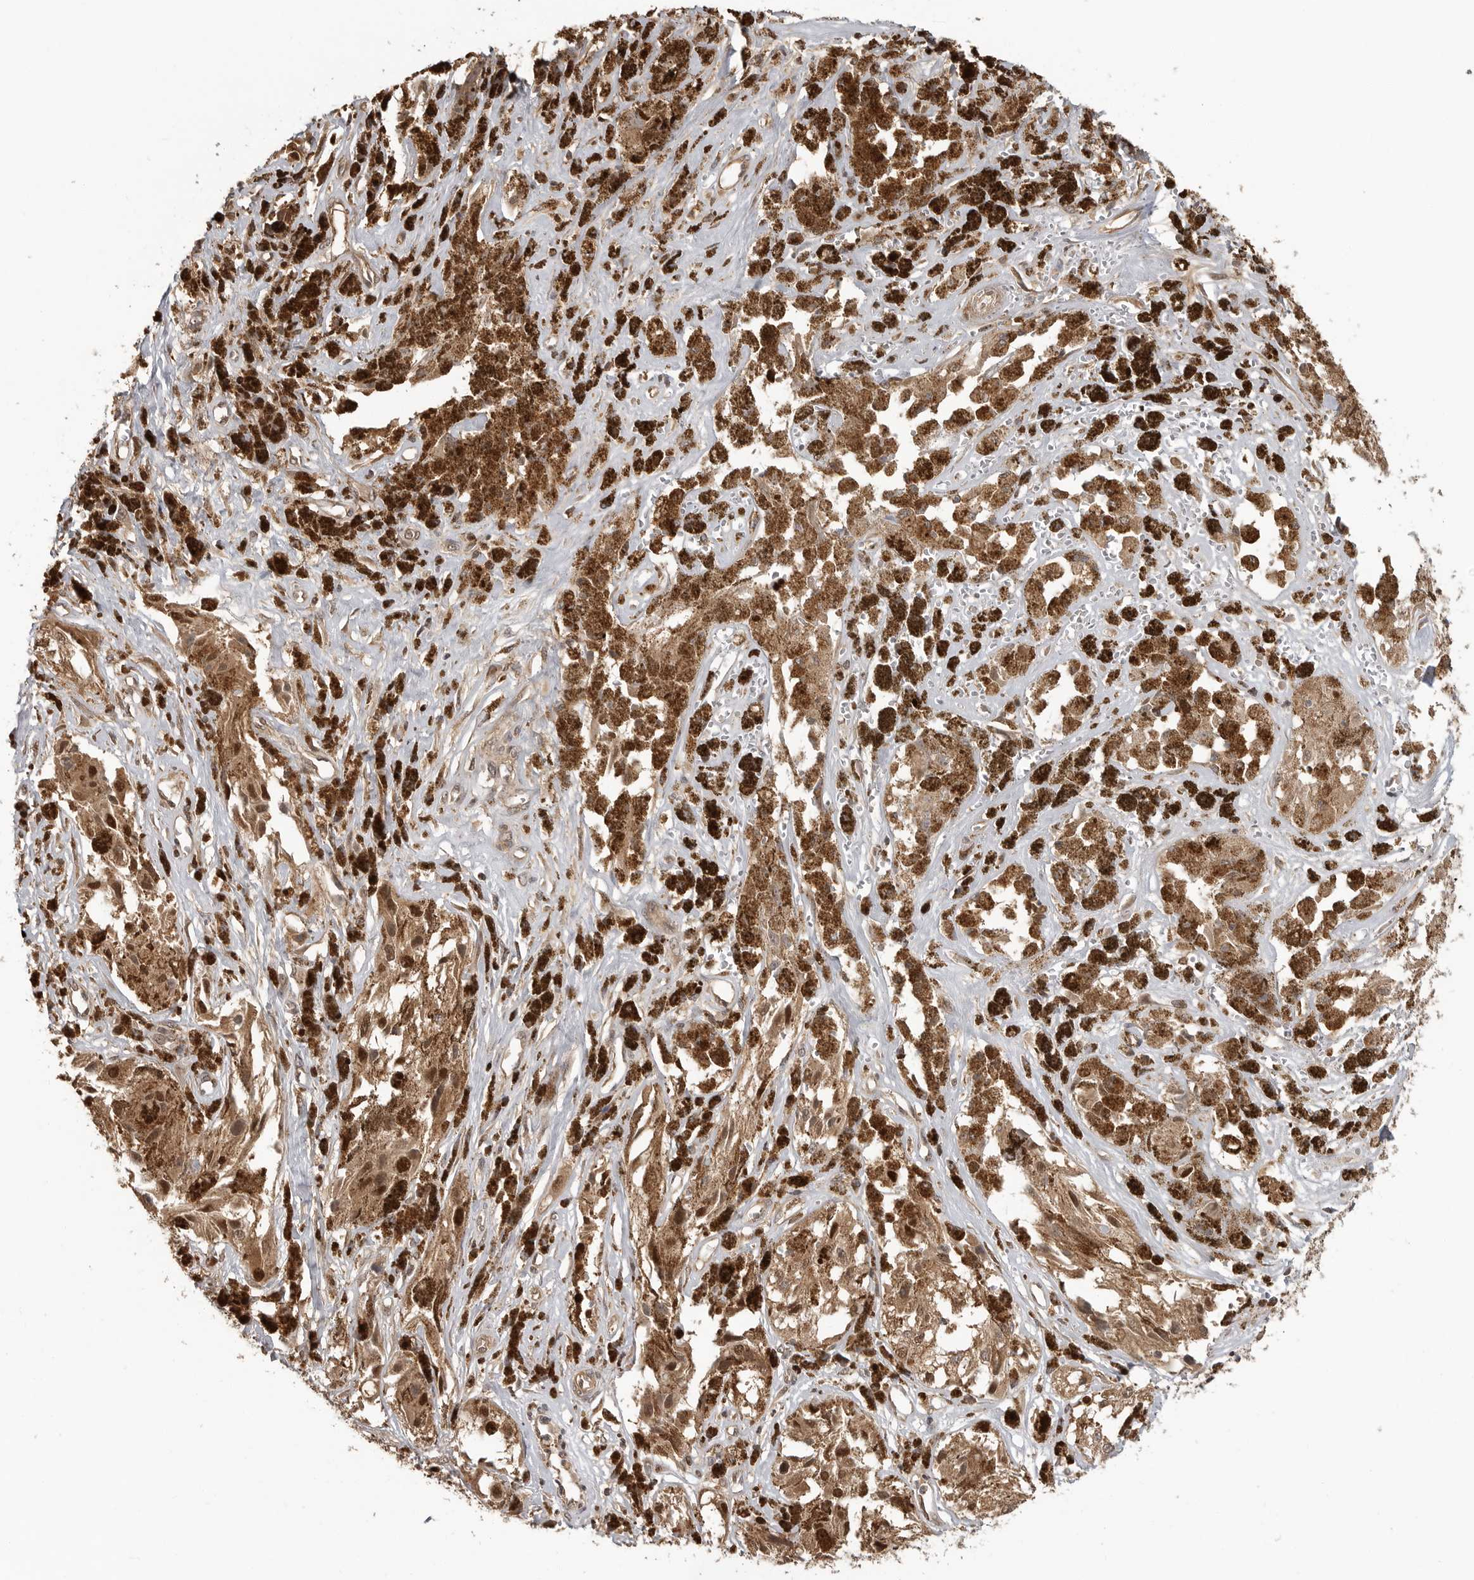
{"staining": {"intensity": "moderate", "quantity": ">75%", "location": "cytoplasmic/membranous,nuclear"}, "tissue": "melanoma", "cell_type": "Tumor cells", "image_type": "cancer", "snomed": [{"axis": "morphology", "description": "Malignant melanoma, NOS"}, {"axis": "topography", "description": "Skin"}], "caption": "Immunohistochemical staining of human melanoma exhibits moderate cytoplasmic/membranous and nuclear protein expression in approximately >75% of tumor cells. (Stains: DAB (3,3'-diaminobenzidine) in brown, nuclei in blue, Microscopy: brightfield microscopy at high magnification).", "gene": "ERN1", "patient": {"sex": "male", "age": 88}}